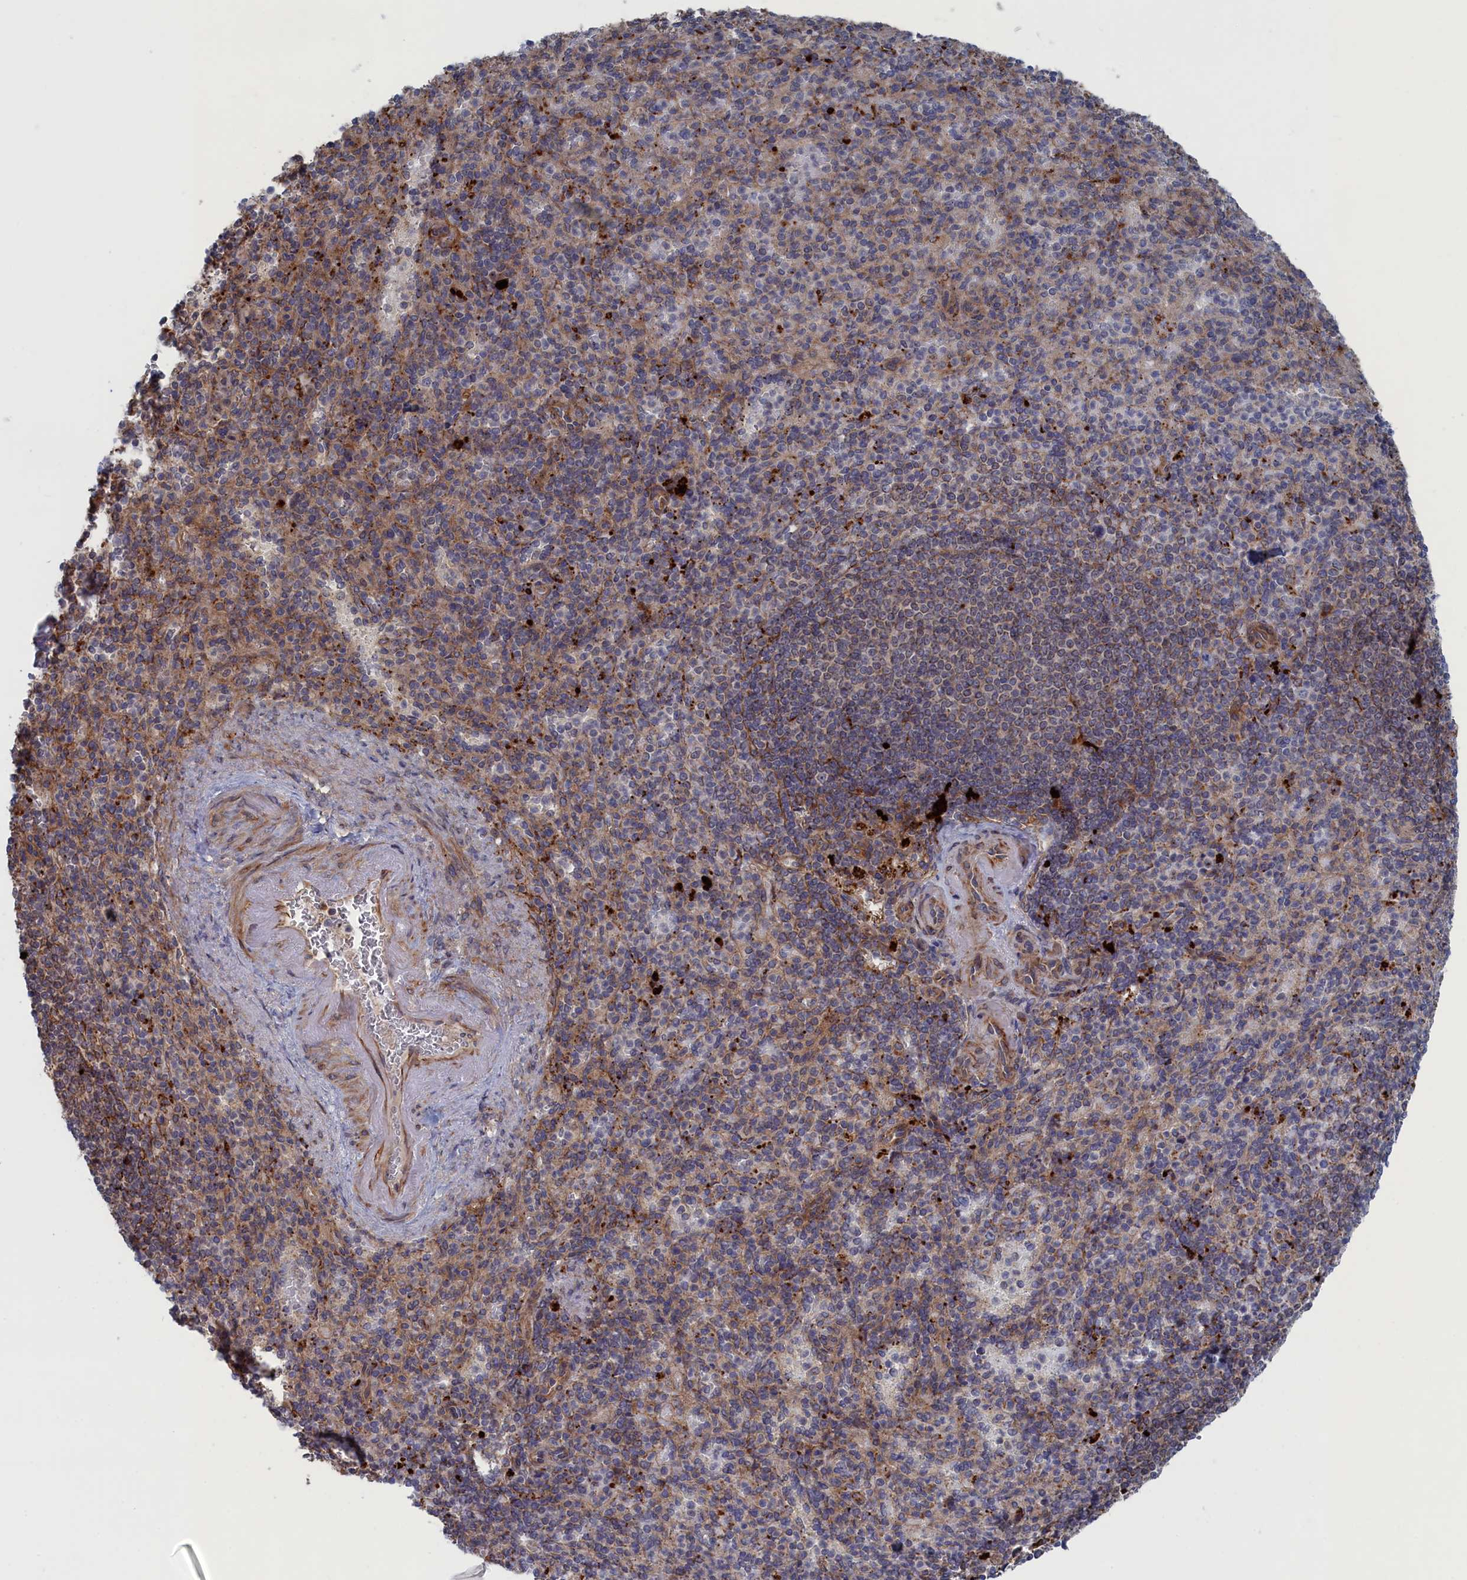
{"staining": {"intensity": "negative", "quantity": "none", "location": "none"}, "tissue": "spleen", "cell_type": "Cells in red pulp", "image_type": "normal", "snomed": [{"axis": "morphology", "description": "Normal tissue, NOS"}, {"axis": "topography", "description": "Spleen"}], "caption": "Immunohistochemical staining of unremarkable spleen displays no significant staining in cells in red pulp.", "gene": "FILIP1L", "patient": {"sex": "female", "age": 74}}